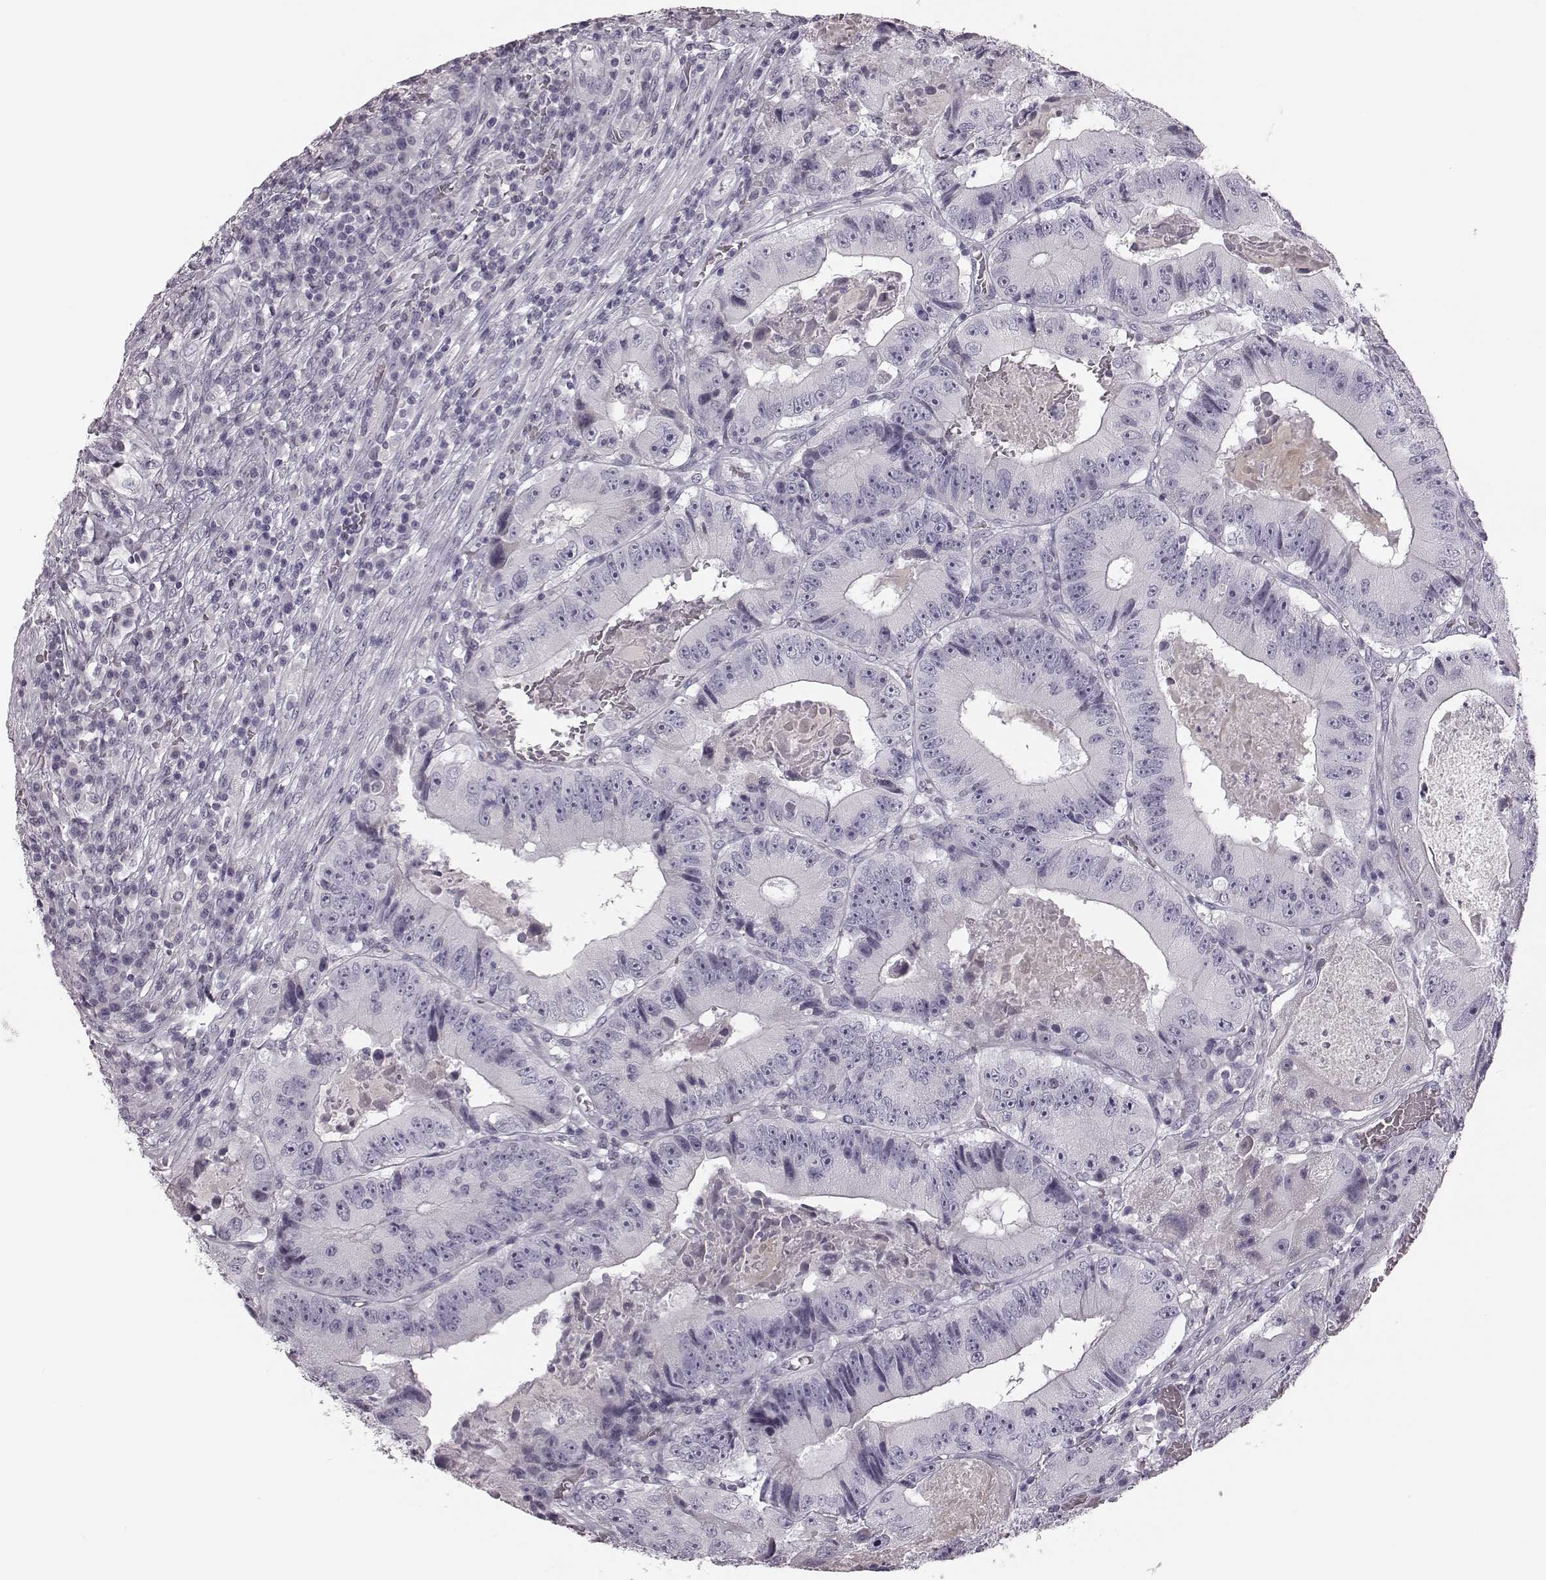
{"staining": {"intensity": "negative", "quantity": "none", "location": "none"}, "tissue": "colorectal cancer", "cell_type": "Tumor cells", "image_type": "cancer", "snomed": [{"axis": "morphology", "description": "Adenocarcinoma, NOS"}, {"axis": "topography", "description": "Colon"}], "caption": "DAB (3,3'-diaminobenzidine) immunohistochemical staining of human colorectal cancer shows no significant staining in tumor cells. Brightfield microscopy of immunohistochemistry (IHC) stained with DAB (3,3'-diaminobenzidine) (brown) and hematoxylin (blue), captured at high magnification.", "gene": "ZNF433", "patient": {"sex": "female", "age": 86}}